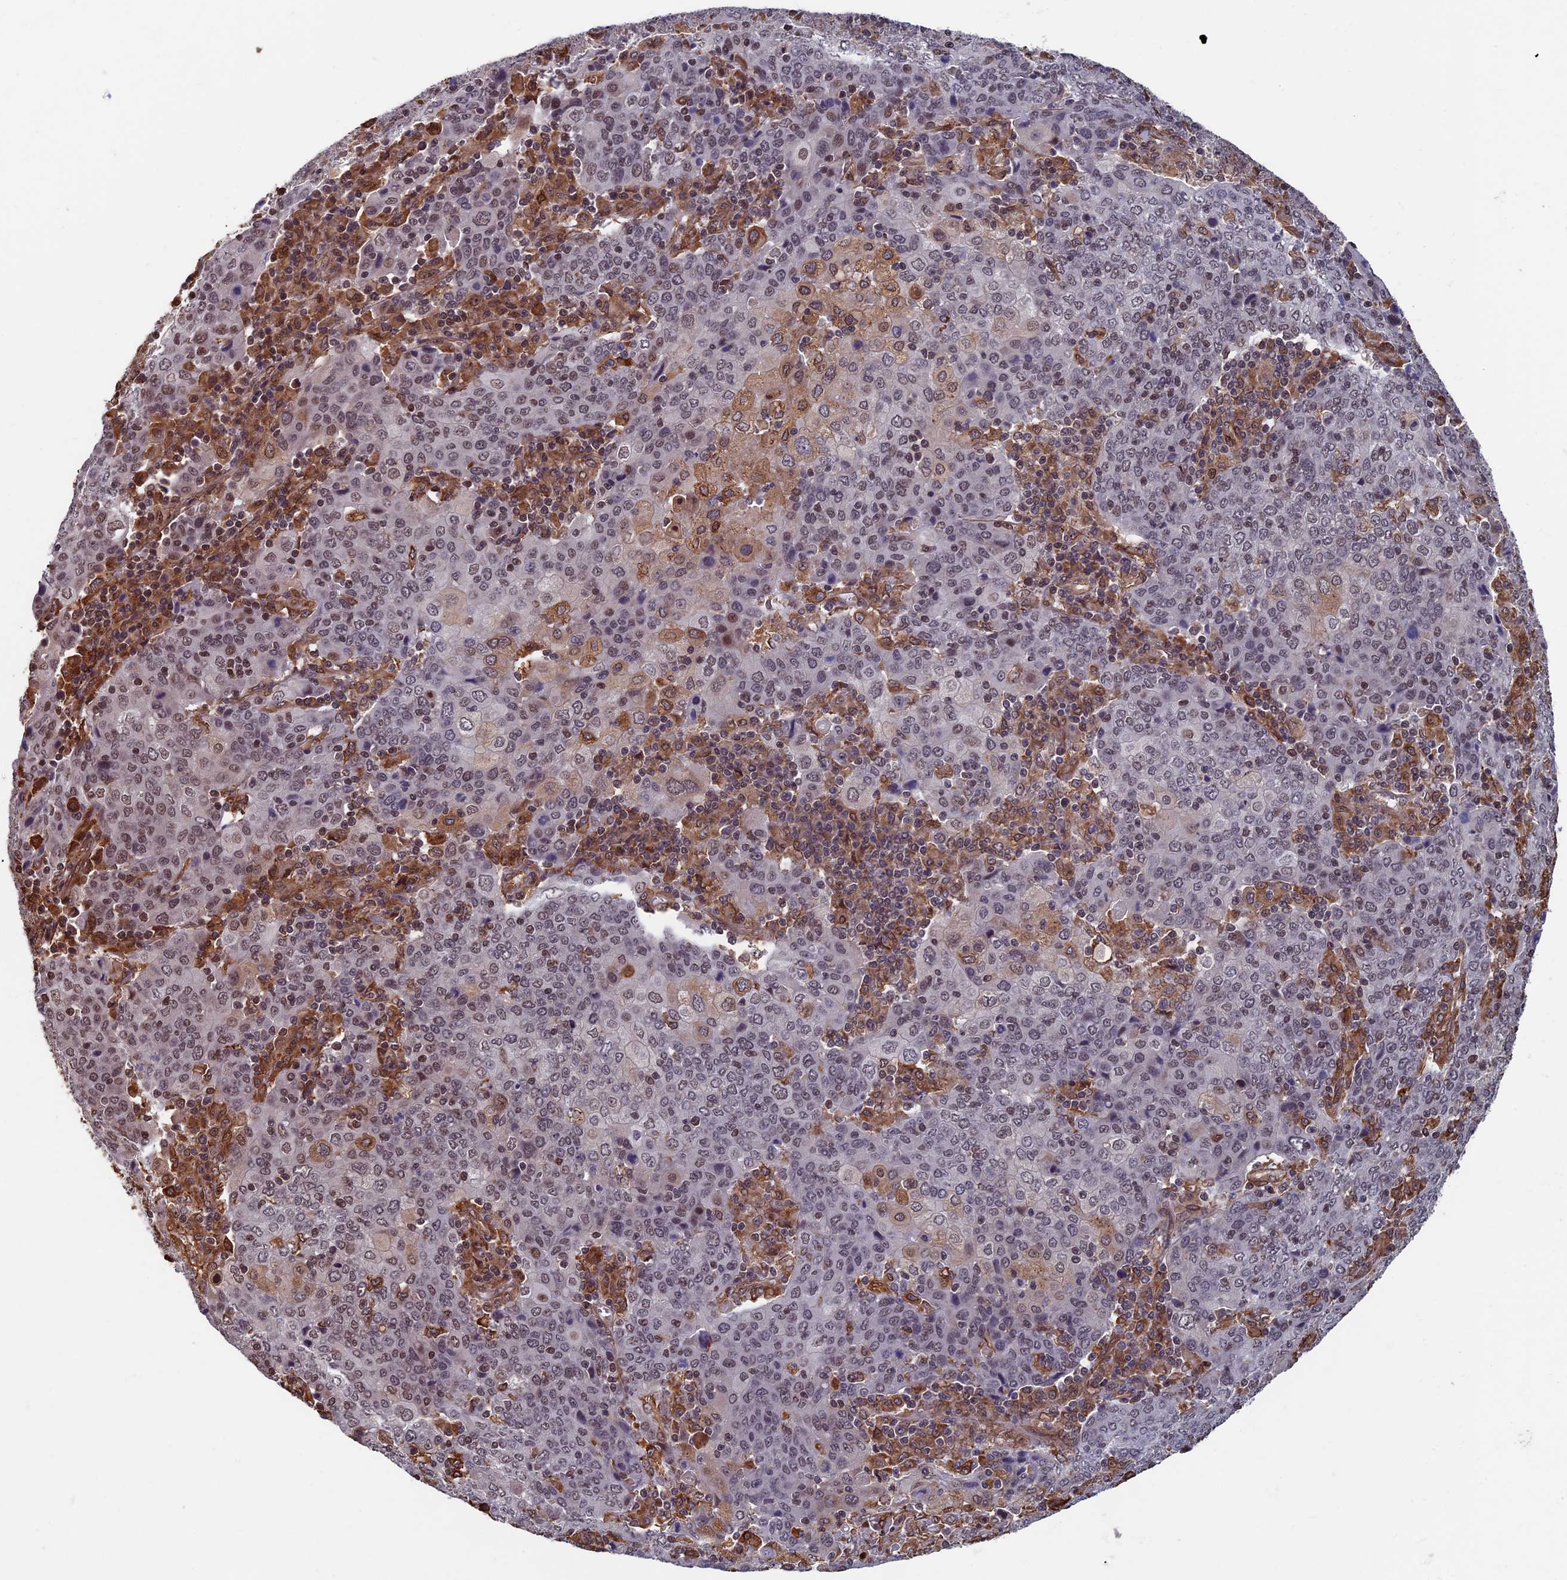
{"staining": {"intensity": "weak", "quantity": "<25%", "location": "nuclear"}, "tissue": "cervical cancer", "cell_type": "Tumor cells", "image_type": "cancer", "snomed": [{"axis": "morphology", "description": "Squamous cell carcinoma, NOS"}, {"axis": "topography", "description": "Cervix"}], "caption": "Human squamous cell carcinoma (cervical) stained for a protein using IHC exhibits no staining in tumor cells.", "gene": "CTDP1", "patient": {"sex": "female", "age": 67}}